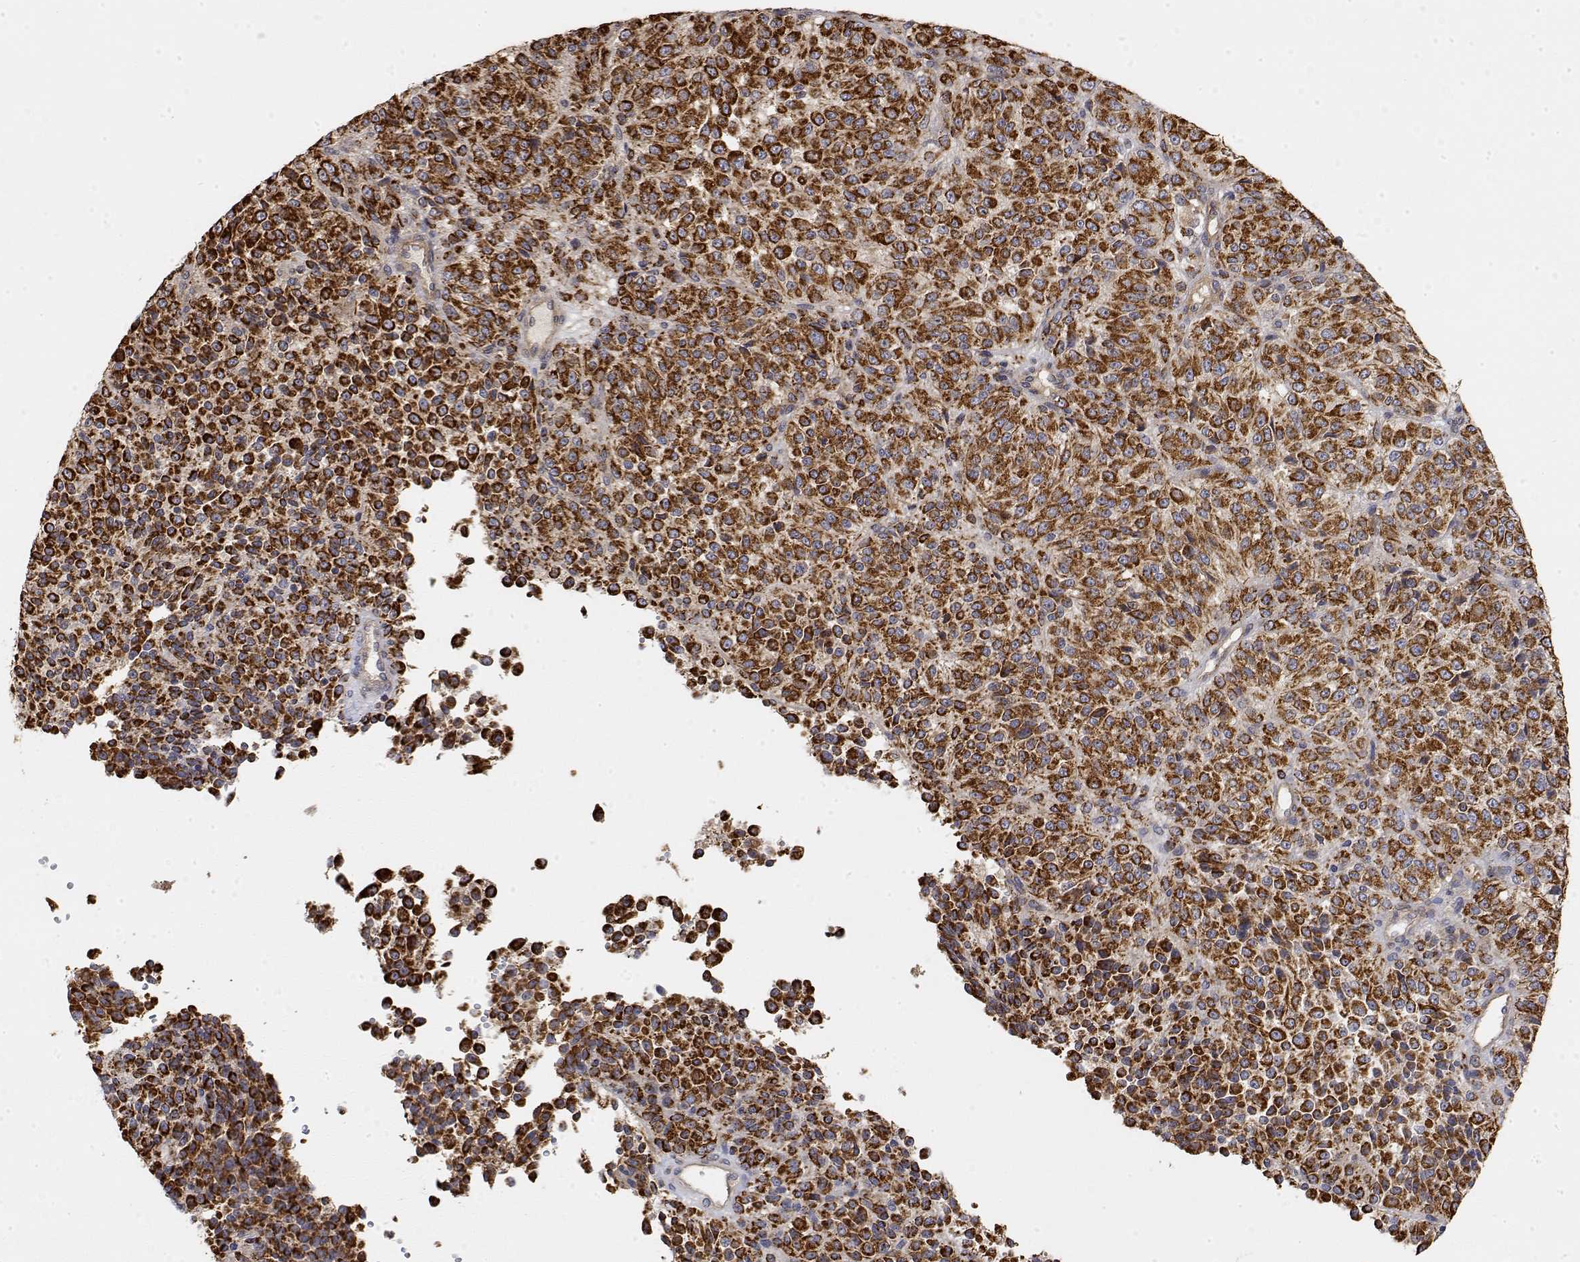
{"staining": {"intensity": "strong", "quantity": ">75%", "location": "cytoplasmic/membranous"}, "tissue": "melanoma", "cell_type": "Tumor cells", "image_type": "cancer", "snomed": [{"axis": "morphology", "description": "Malignant melanoma, Metastatic site"}, {"axis": "topography", "description": "Brain"}], "caption": "Immunohistochemical staining of melanoma shows strong cytoplasmic/membranous protein expression in approximately >75% of tumor cells.", "gene": "LONRF3", "patient": {"sex": "female", "age": 56}}